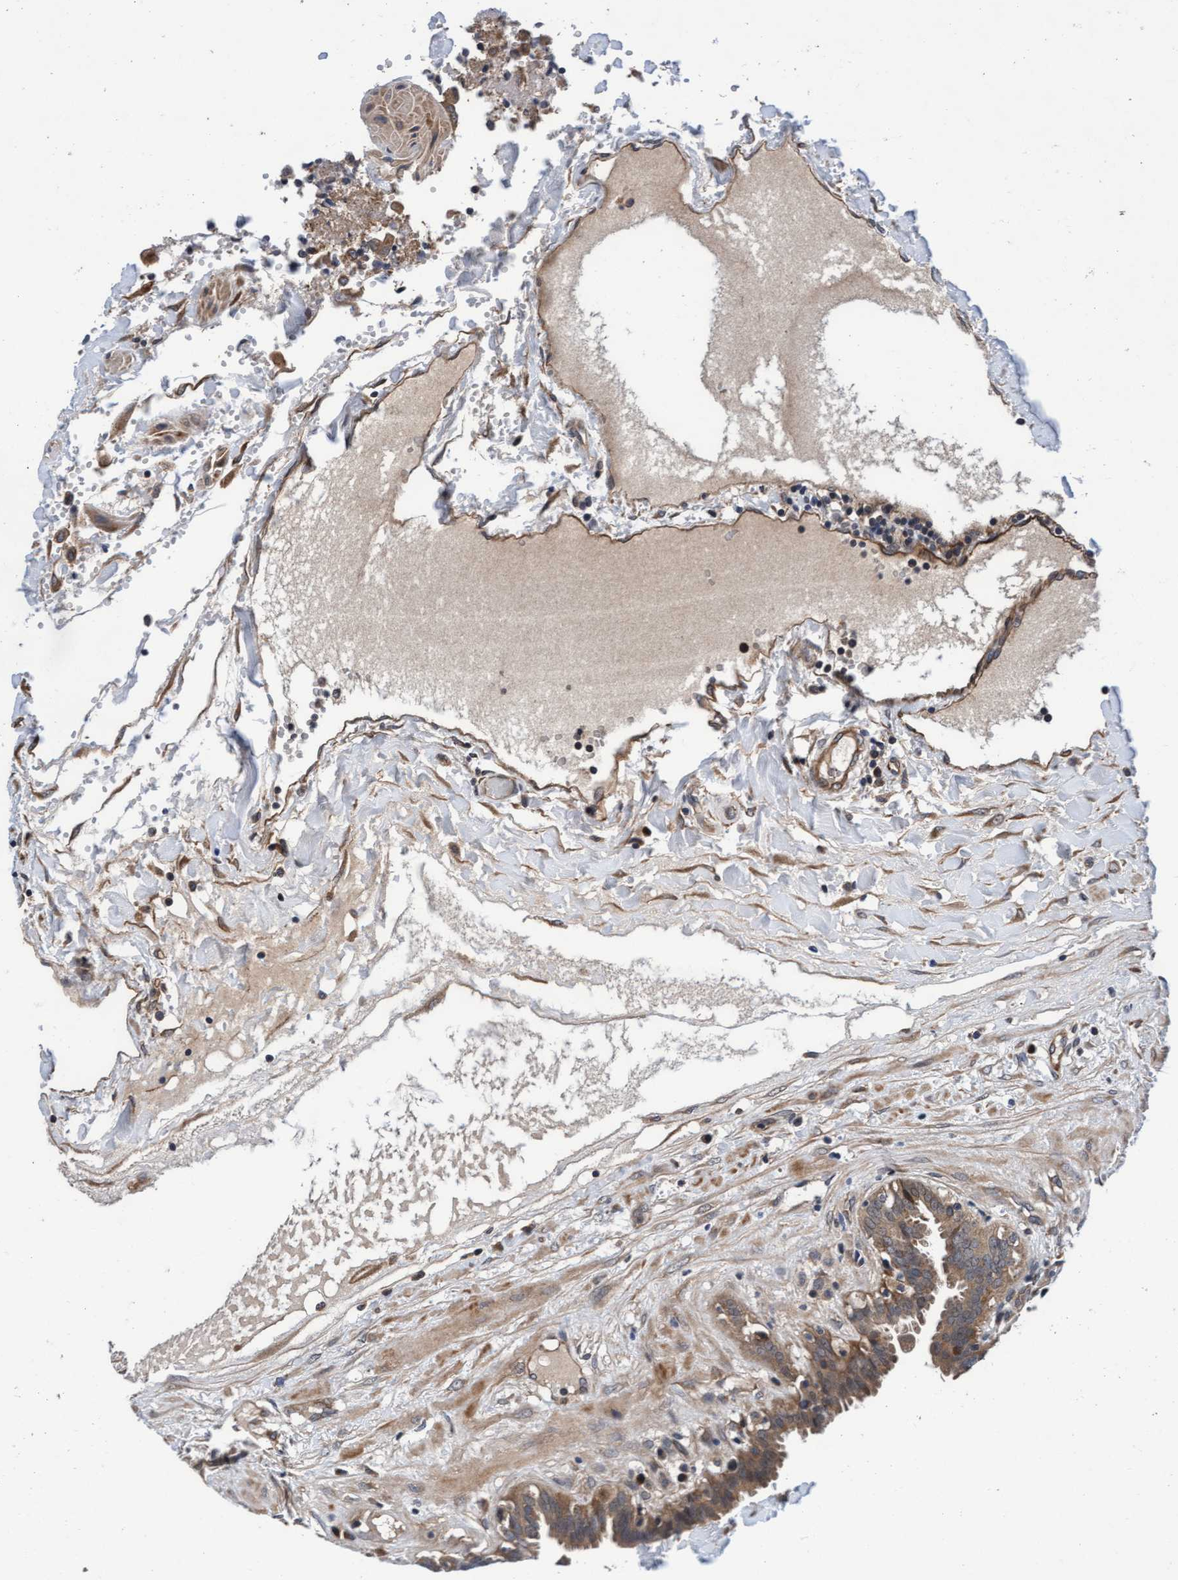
{"staining": {"intensity": "moderate", "quantity": ">75%", "location": "cytoplasmic/membranous"}, "tissue": "fallopian tube", "cell_type": "Glandular cells", "image_type": "normal", "snomed": [{"axis": "morphology", "description": "Normal tissue, NOS"}, {"axis": "topography", "description": "Fallopian tube"}, {"axis": "topography", "description": "Placenta"}], "caption": "Protein staining of unremarkable fallopian tube shows moderate cytoplasmic/membranous positivity in approximately >75% of glandular cells.", "gene": "EFCAB13", "patient": {"sex": "female", "age": 32}}